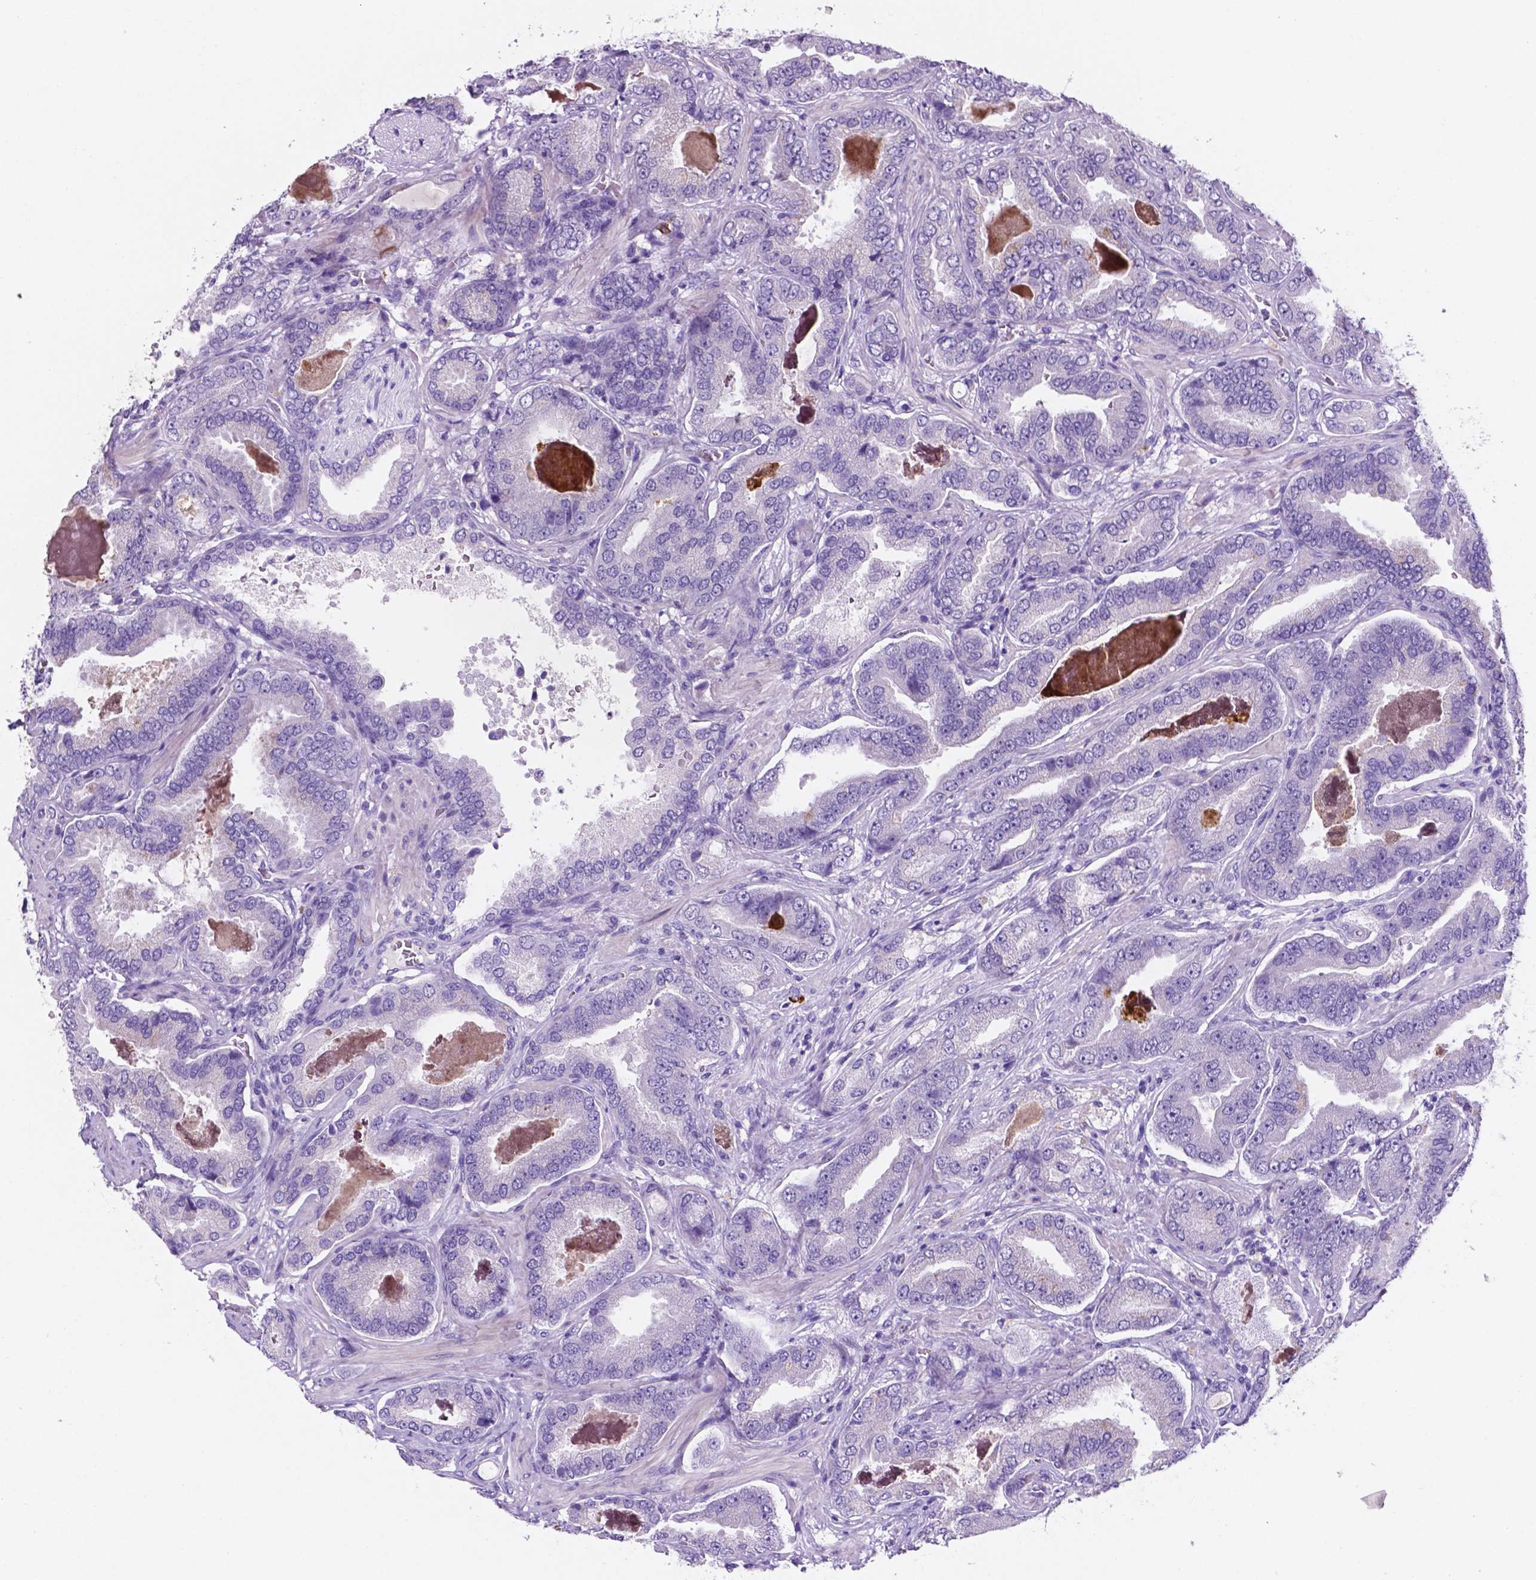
{"staining": {"intensity": "negative", "quantity": "none", "location": "none"}, "tissue": "prostate cancer", "cell_type": "Tumor cells", "image_type": "cancer", "snomed": [{"axis": "morphology", "description": "Adenocarcinoma, NOS"}, {"axis": "topography", "description": "Prostate"}], "caption": "Tumor cells are negative for protein expression in human prostate adenocarcinoma. (DAB IHC visualized using brightfield microscopy, high magnification).", "gene": "EBLN2", "patient": {"sex": "male", "age": 64}}